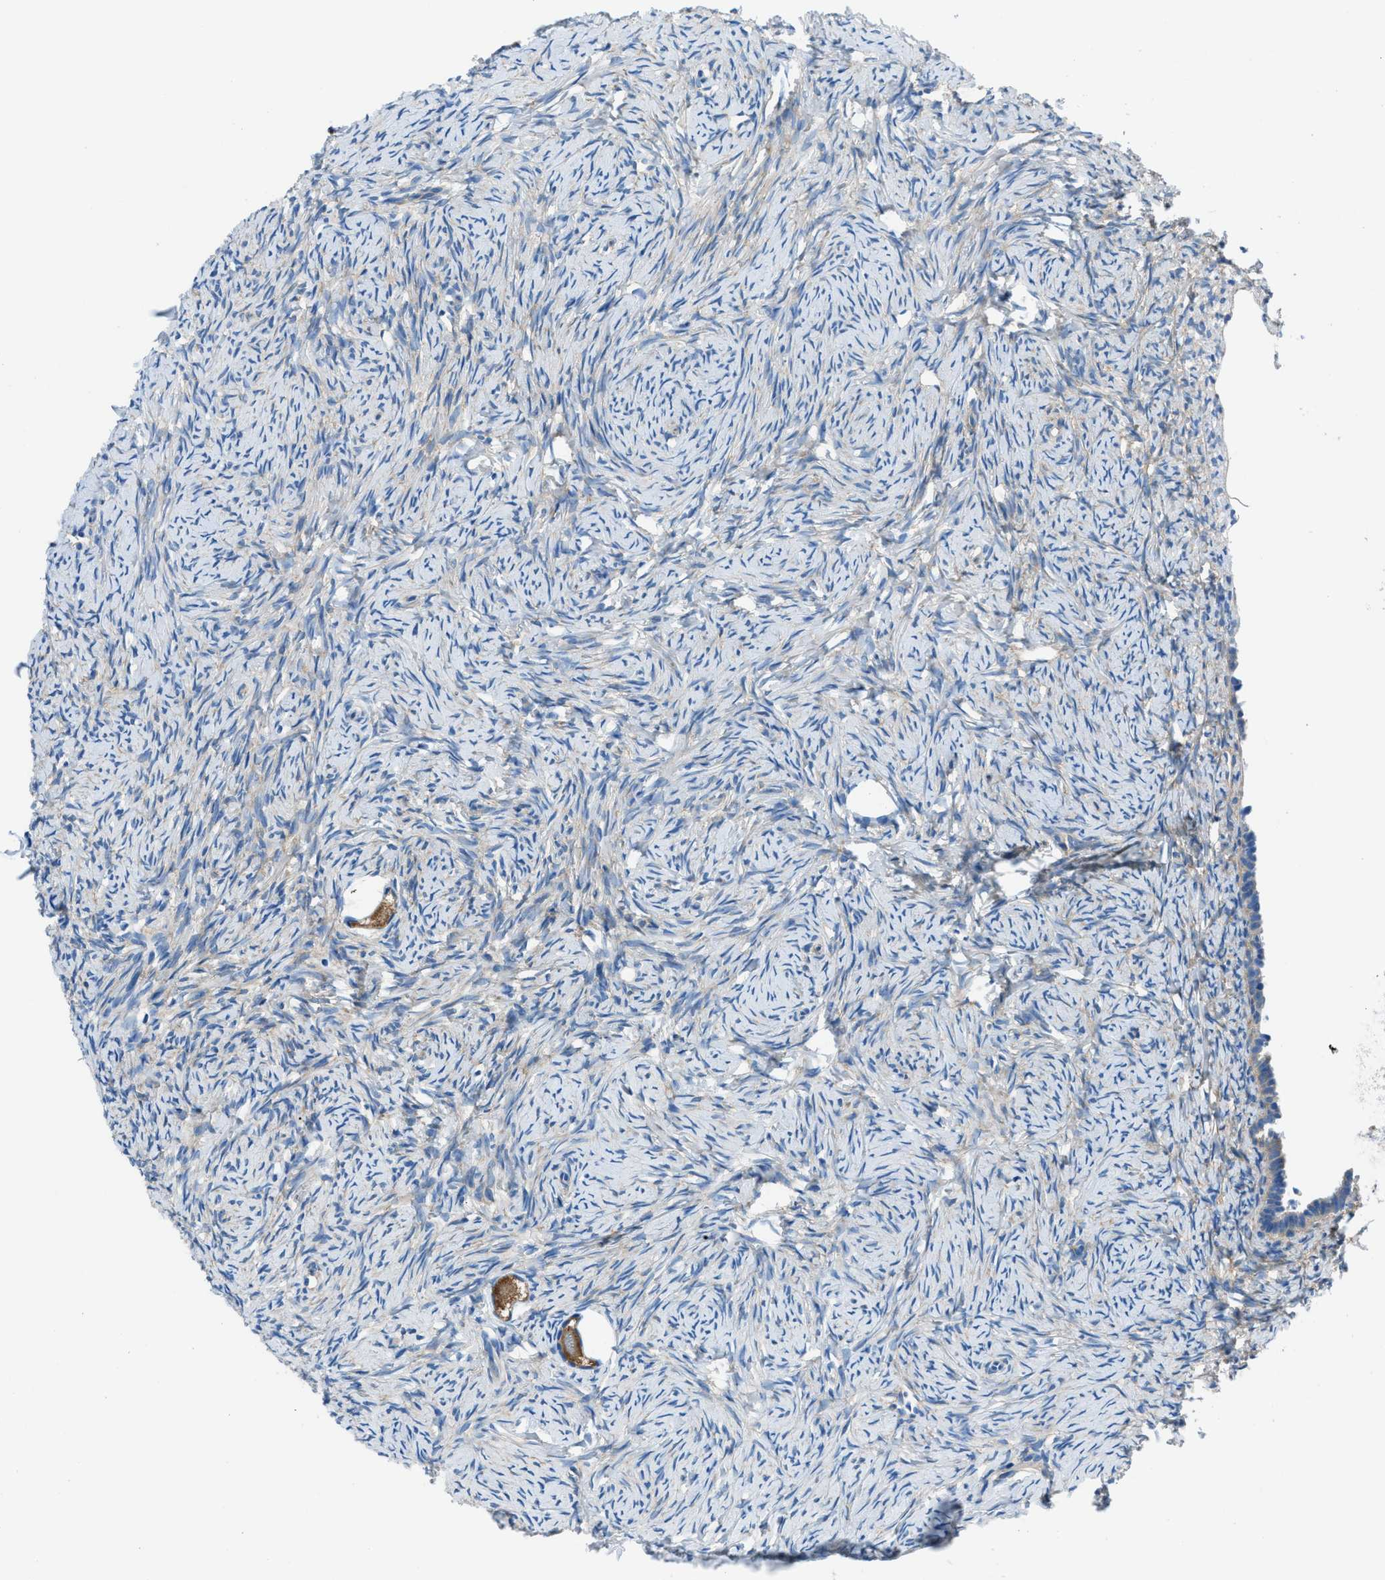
{"staining": {"intensity": "moderate", "quantity": ">75%", "location": "cytoplasmic/membranous"}, "tissue": "ovary", "cell_type": "Follicle cells", "image_type": "normal", "snomed": [{"axis": "morphology", "description": "Normal tissue, NOS"}, {"axis": "topography", "description": "Ovary"}], "caption": "Immunohistochemical staining of normal ovary shows >75% levels of moderate cytoplasmic/membranous protein staining in approximately >75% of follicle cells.", "gene": "SARS1", "patient": {"sex": "female", "age": 33}}